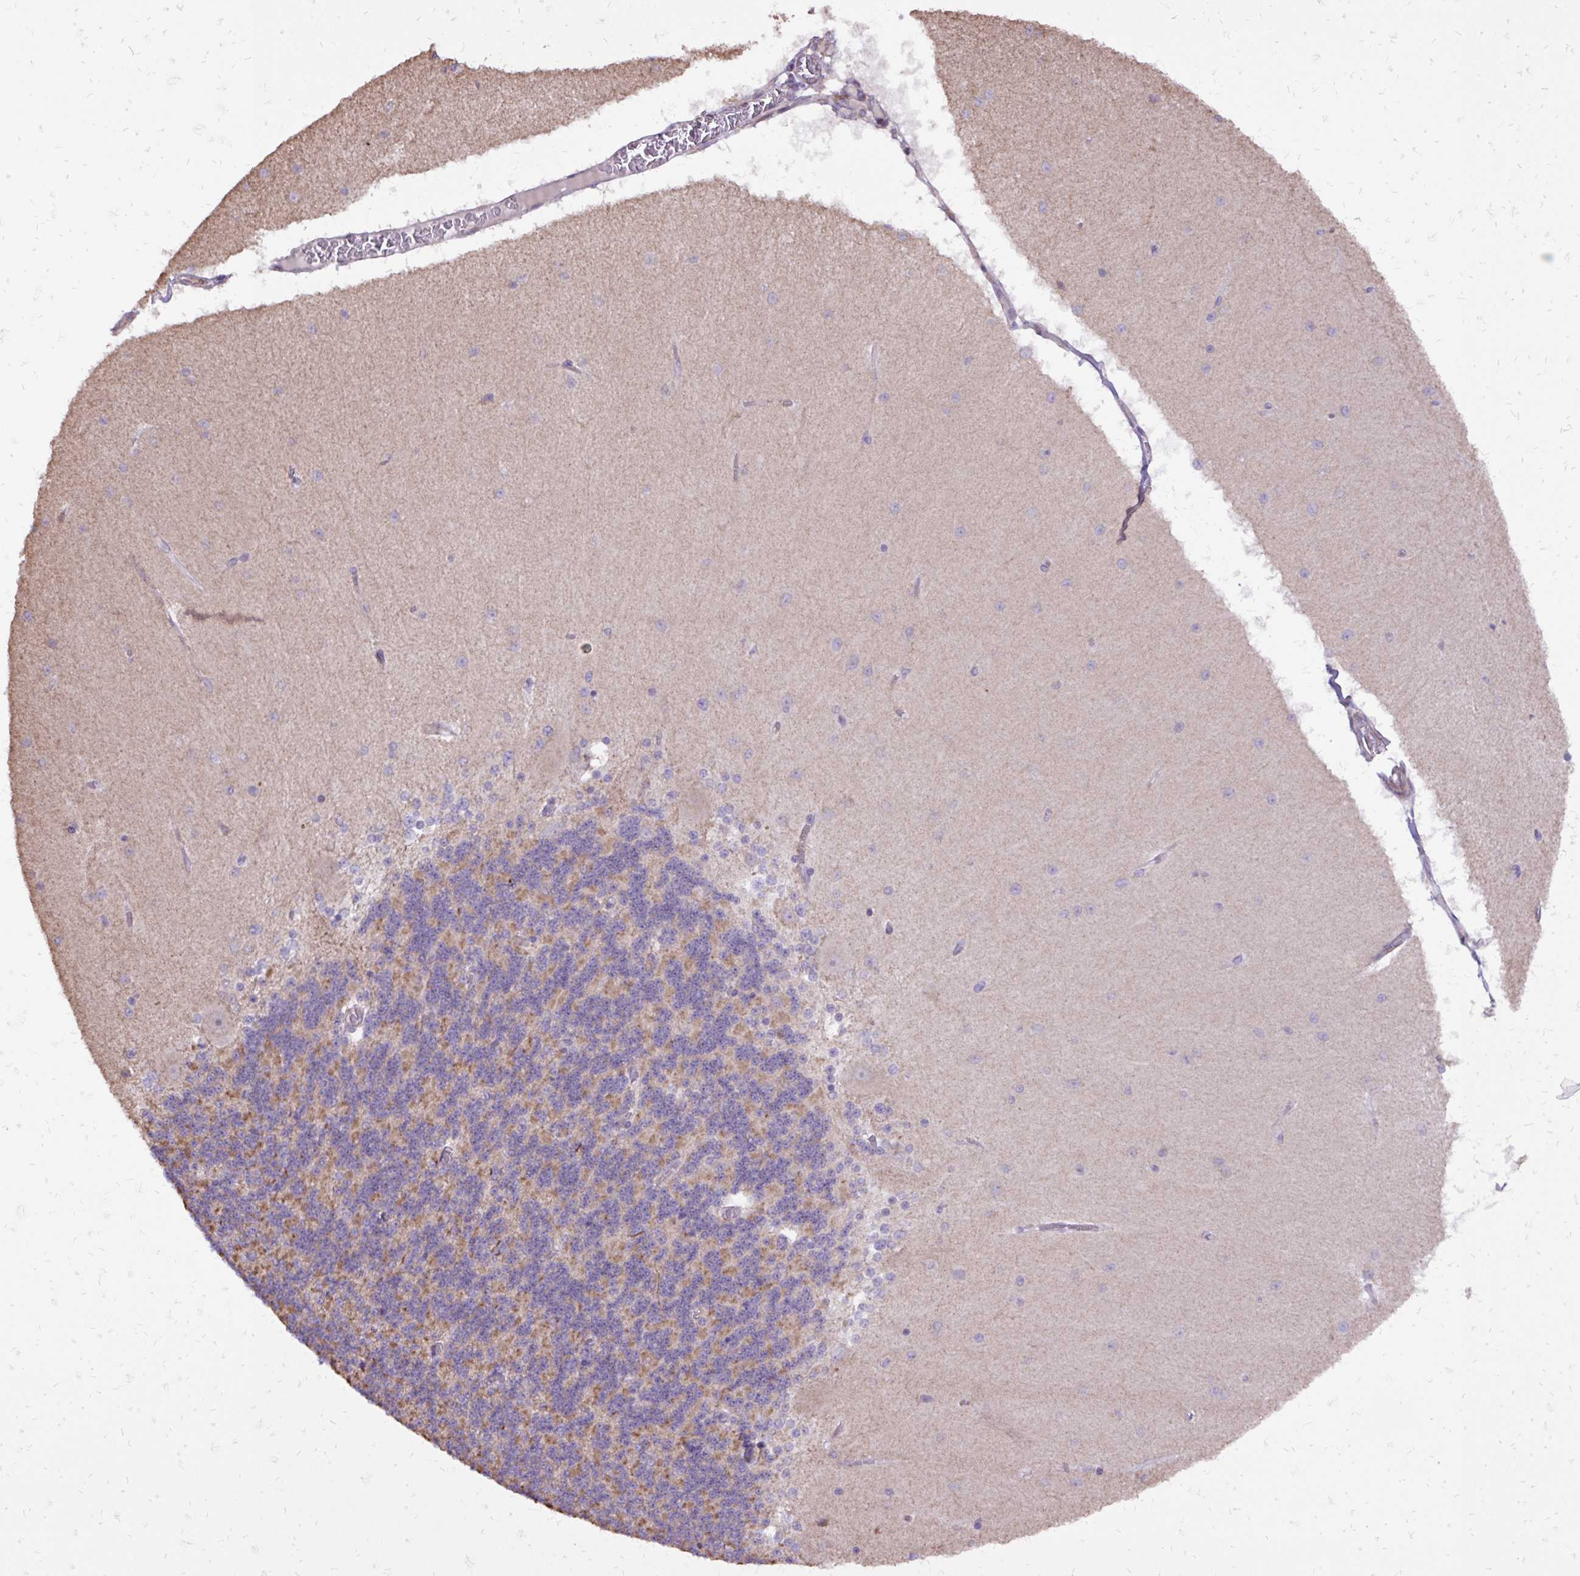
{"staining": {"intensity": "weak", "quantity": "<25%", "location": "cytoplasmic/membranous"}, "tissue": "cerebellum", "cell_type": "Cells in granular layer", "image_type": "normal", "snomed": [{"axis": "morphology", "description": "Normal tissue, NOS"}, {"axis": "topography", "description": "Cerebellum"}], "caption": "A micrograph of cerebellum stained for a protein demonstrates no brown staining in cells in granular layer. Nuclei are stained in blue.", "gene": "ABCC3", "patient": {"sex": "female", "age": 54}}